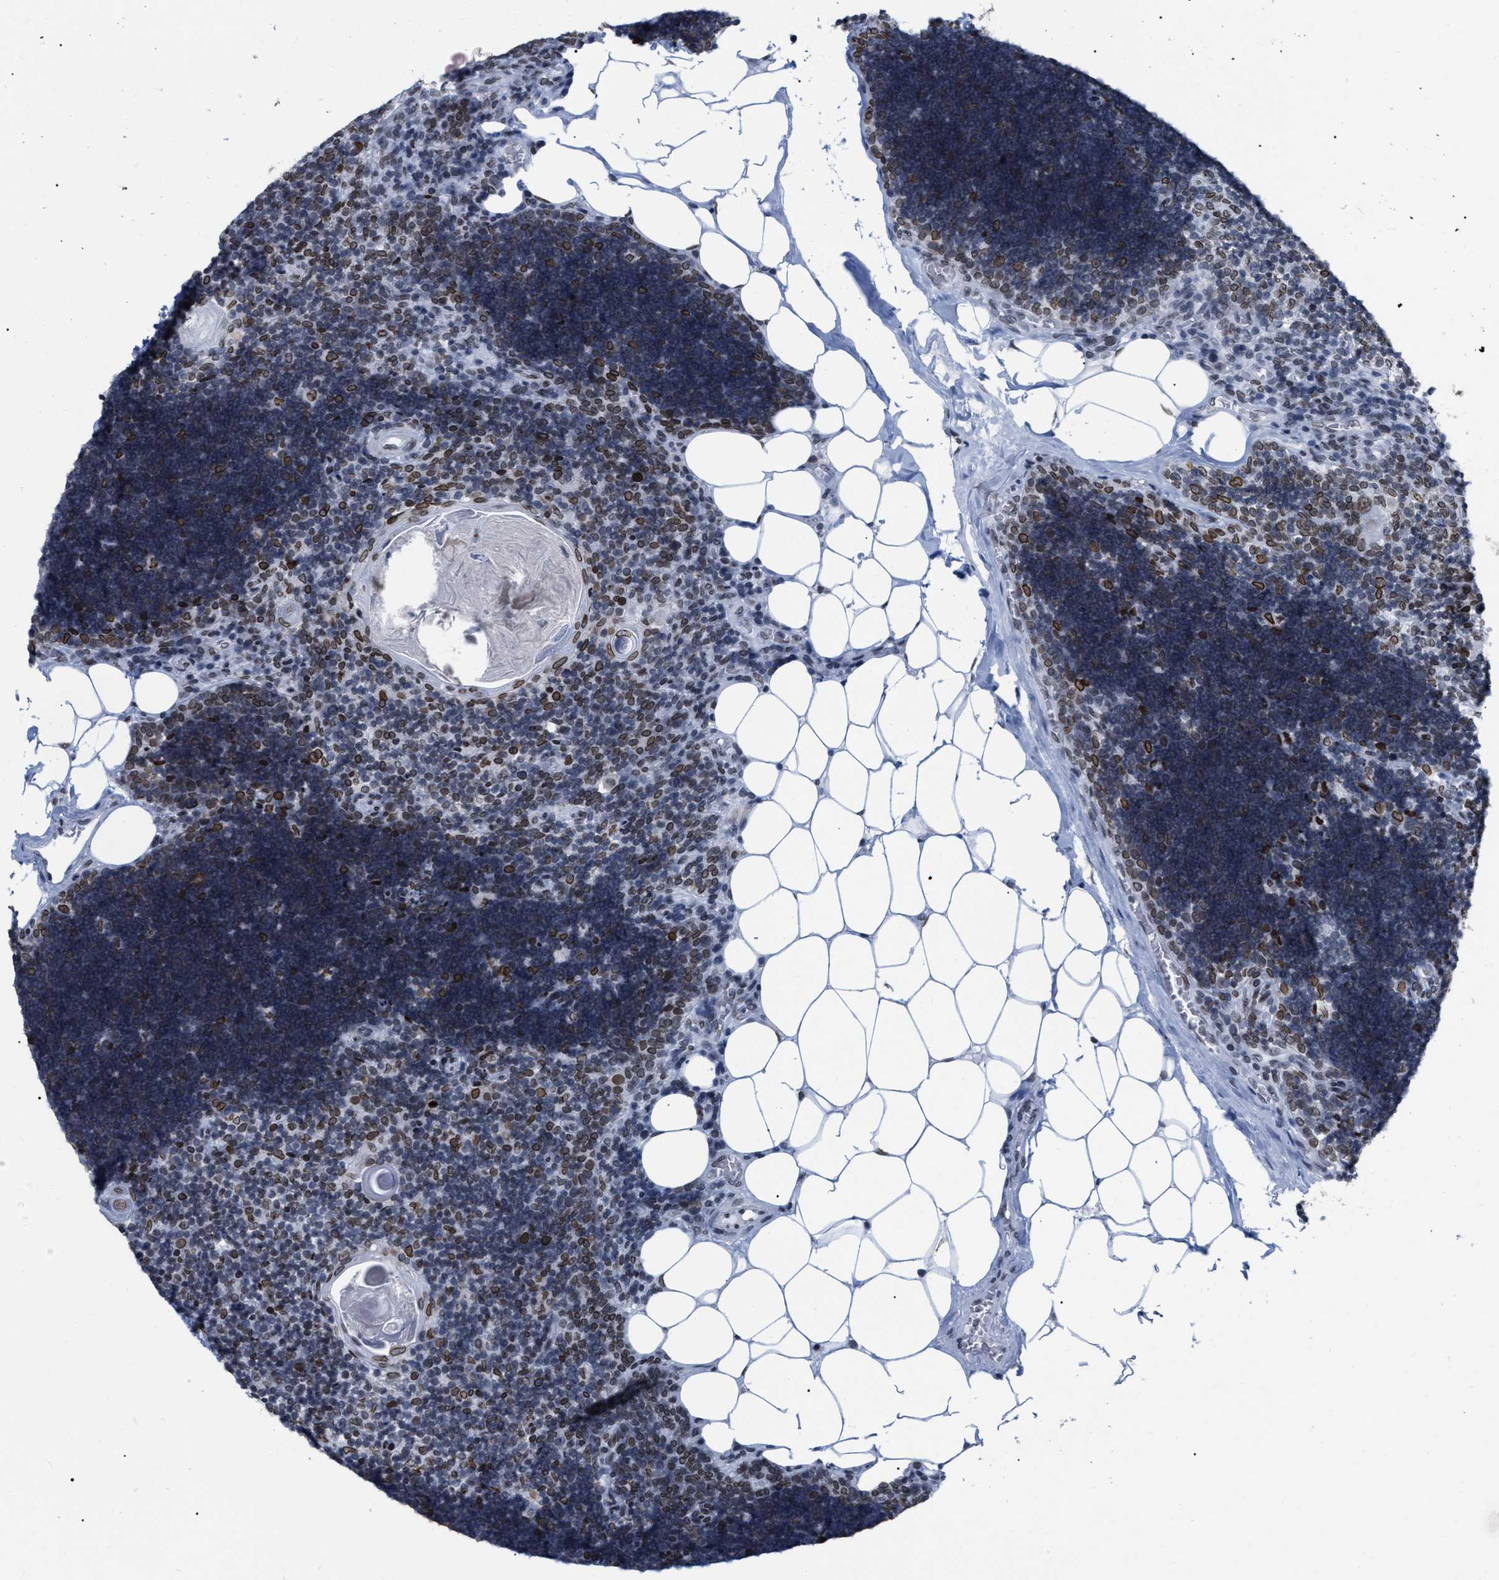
{"staining": {"intensity": "moderate", "quantity": ">75%", "location": "nuclear"}, "tissue": "lymph node", "cell_type": "Germinal center cells", "image_type": "normal", "snomed": [{"axis": "morphology", "description": "Normal tissue, NOS"}, {"axis": "topography", "description": "Lymph node"}], "caption": "Immunohistochemistry of normal human lymph node shows medium levels of moderate nuclear staining in approximately >75% of germinal center cells. Using DAB (brown) and hematoxylin (blue) stains, captured at high magnification using brightfield microscopy.", "gene": "TPR", "patient": {"sex": "male", "age": 33}}